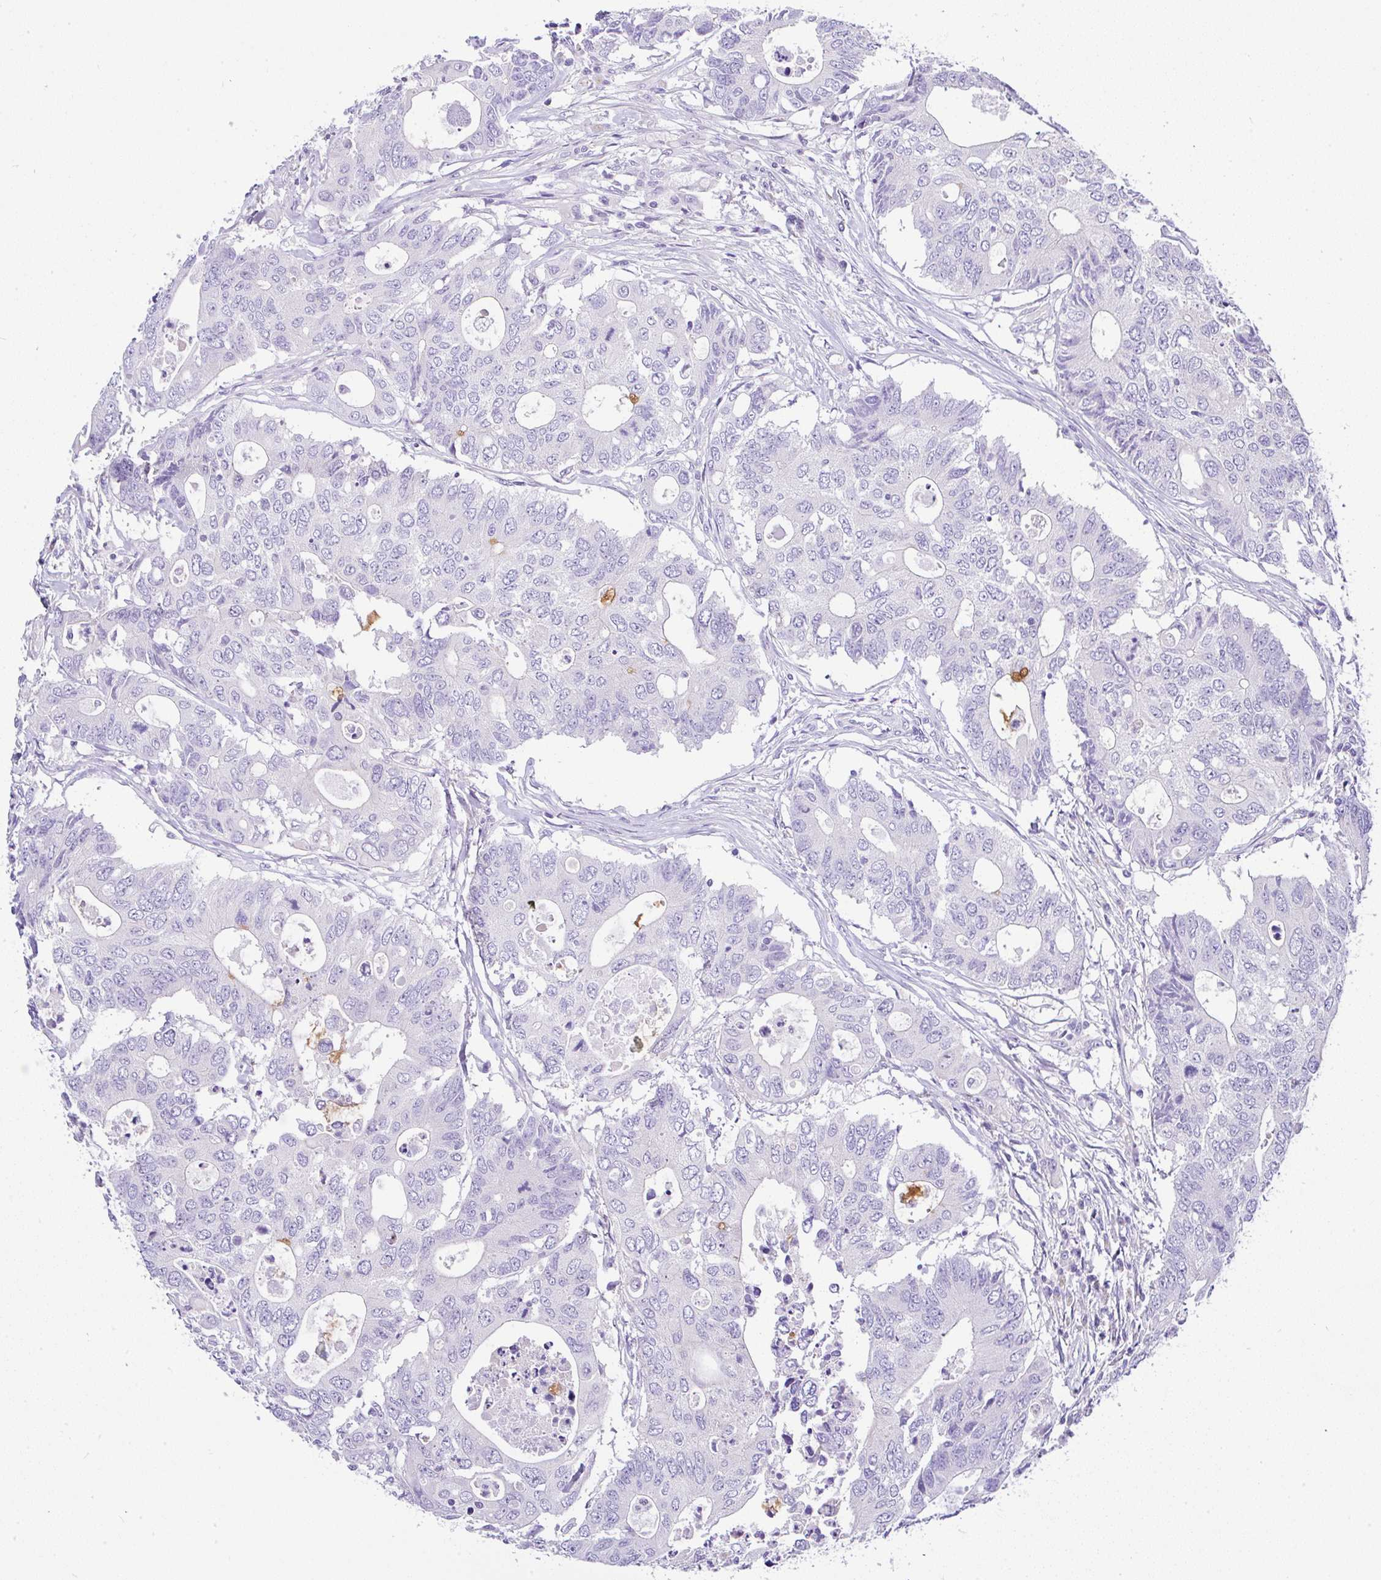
{"staining": {"intensity": "negative", "quantity": "none", "location": "none"}, "tissue": "colorectal cancer", "cell_type": "Tumor cells", "image_type": "cancer", "snomed": [{"axis": "morphology", "description": "Adenocarcinoma, NOS"}, {"axis": "topography", "description": "Colon"}], "caption": "A micrograph of human adenocarcinoma (colorectal) is negative for staining in tumor cells.", "gene": "SERPINE3", "patient": {"sex": "male", "age": 71}}